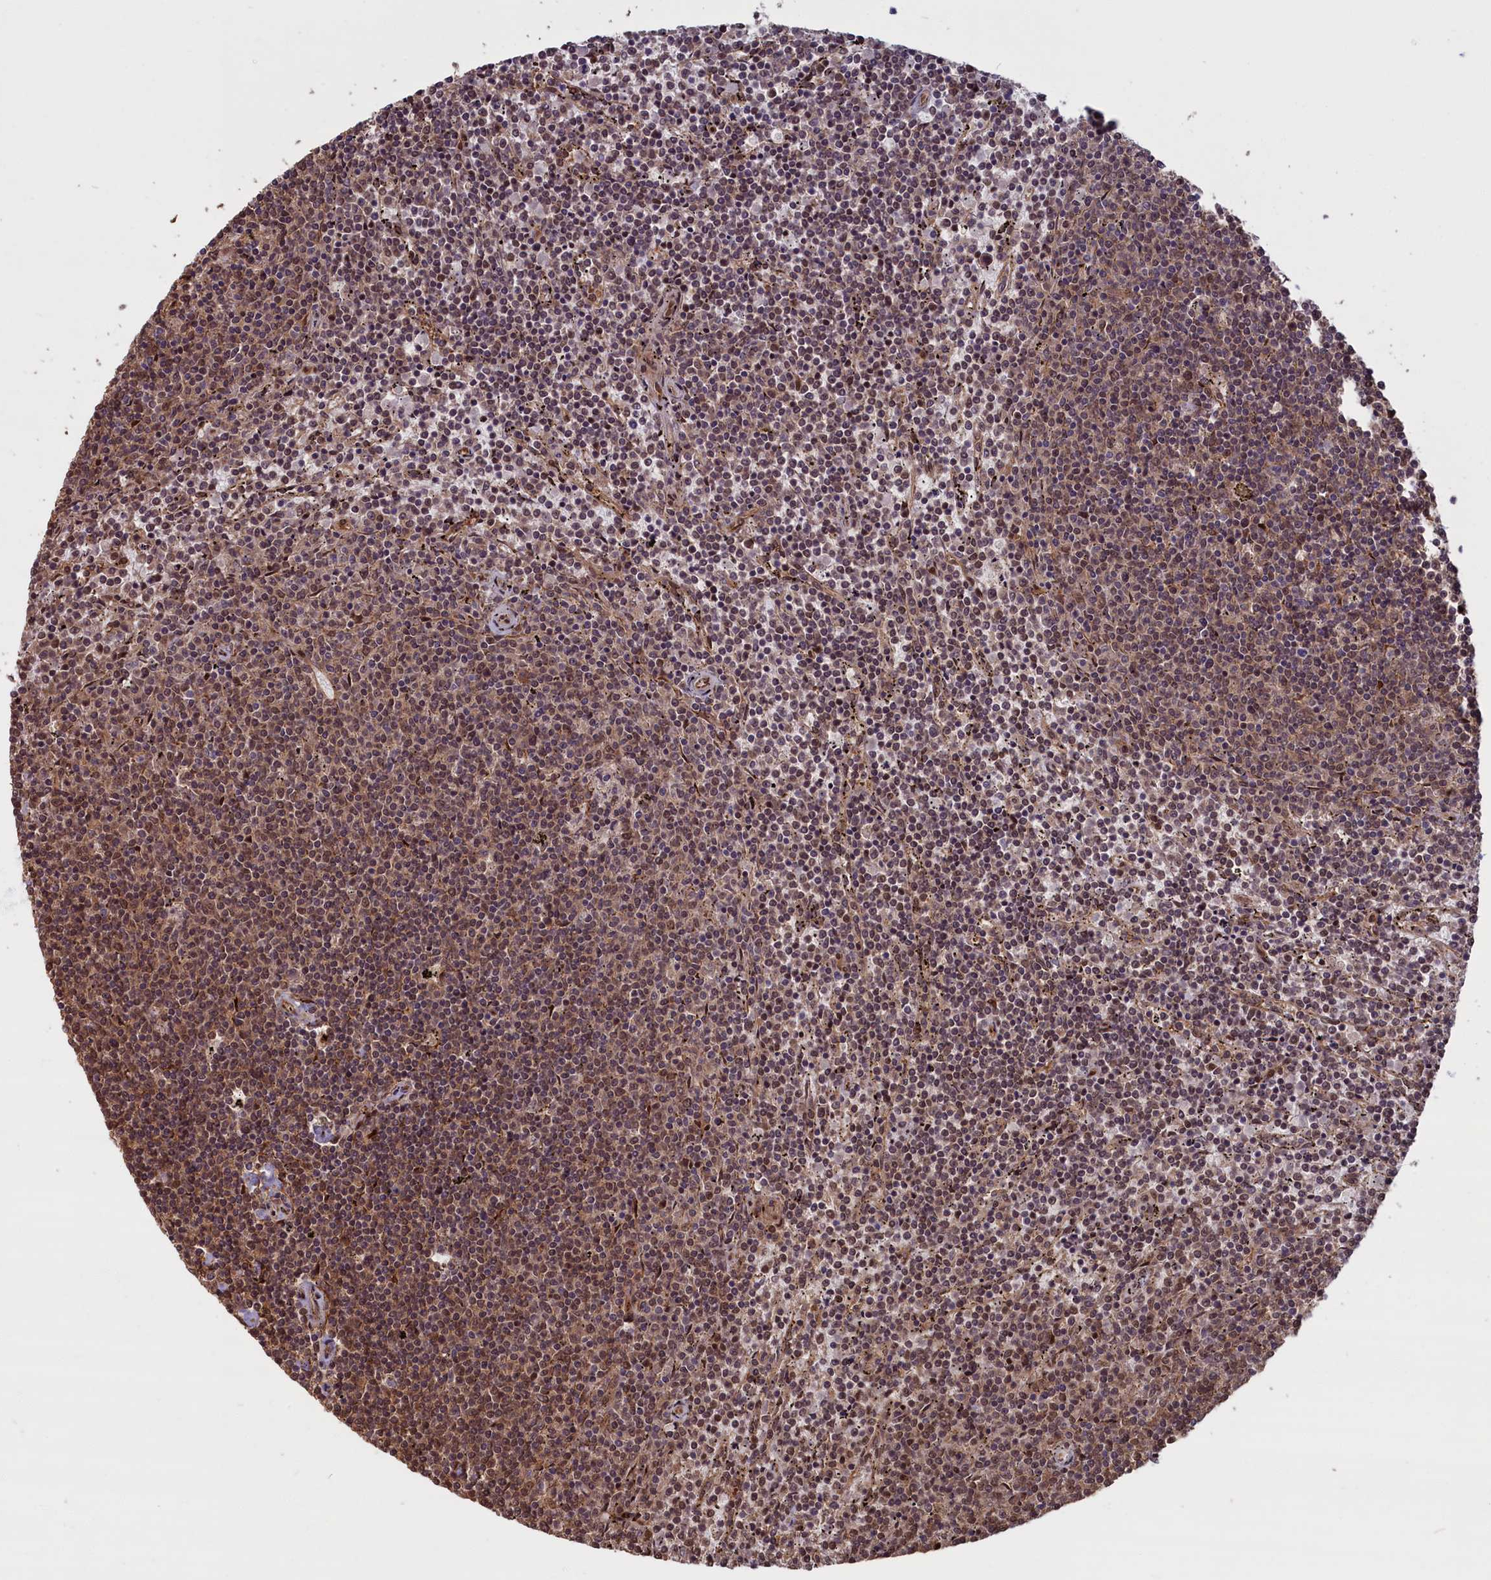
{"staining": {"intensity": "moderate", "quantity": "25%-75%", "location": "cytoplasmic/membranous,nuclear"}, "tissue": "lymphoma", "cell_type": "Tumor cells", "image_type": "cancer", "snomed": [{"axis": "morphology", "description": "Malignant lymphoma, non-Hodgkin's type, Low grade"}, {"axis": "topography", "description": "Spleen"}], "caption": "Protein staining of low-grade malignant lymphoma, non-Hodgkin's type tissue demonstrates moderate cytoplasmic/membranous and nuclear positivity in about 25%-75% of tumor cells. The staining was performed using DAB to visualize the protein expression in brown, while the nuclei were stained in blue with hematoxylin (Magnification: 20x).", "gene": "HIF3A", "patient": {"sex": "female", "age": 50}}